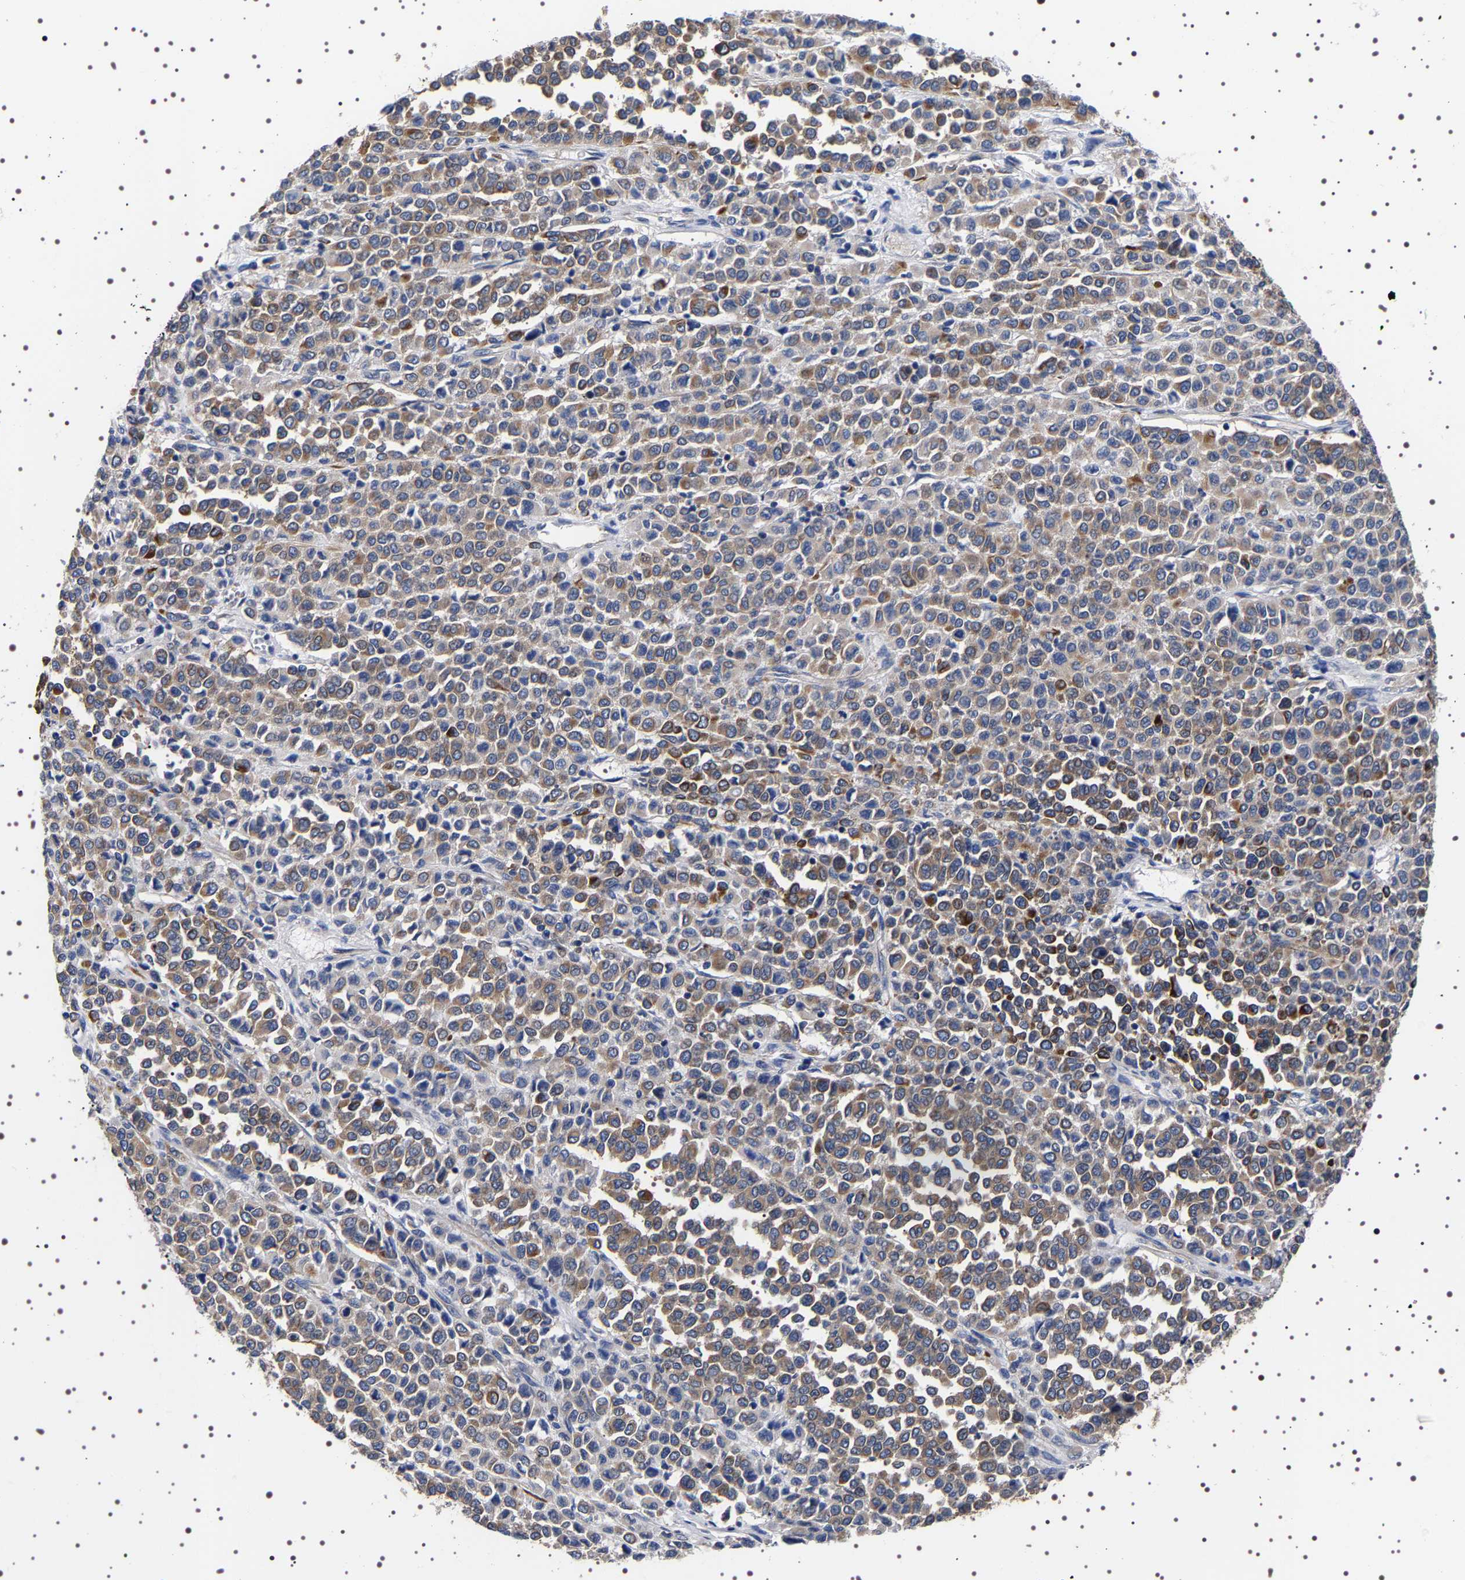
{"staining": {"intensity": "moderate", "quantity": "25%-75%", "location": "cytoplasmic/membranous"}, "tissue": "melanoma", "cell_type": "Tumor cells", "image_type": "cancer", "snomed": [{"axis": "morphology", "description": "Malignant melanoma, Metastatic site"}, {"axis": "topography", "description": "Pancreas"}], "caption": "IHC (DAB (3,3'-diaminobenzidine)) staining of malignant melanoma (metastatic site) shows moderate cytoplasmic/membranous protein staining in about 25%-75% of tumor cells.", "gene": "DARS1", "patient": {"sex": "female", "age": 30}}